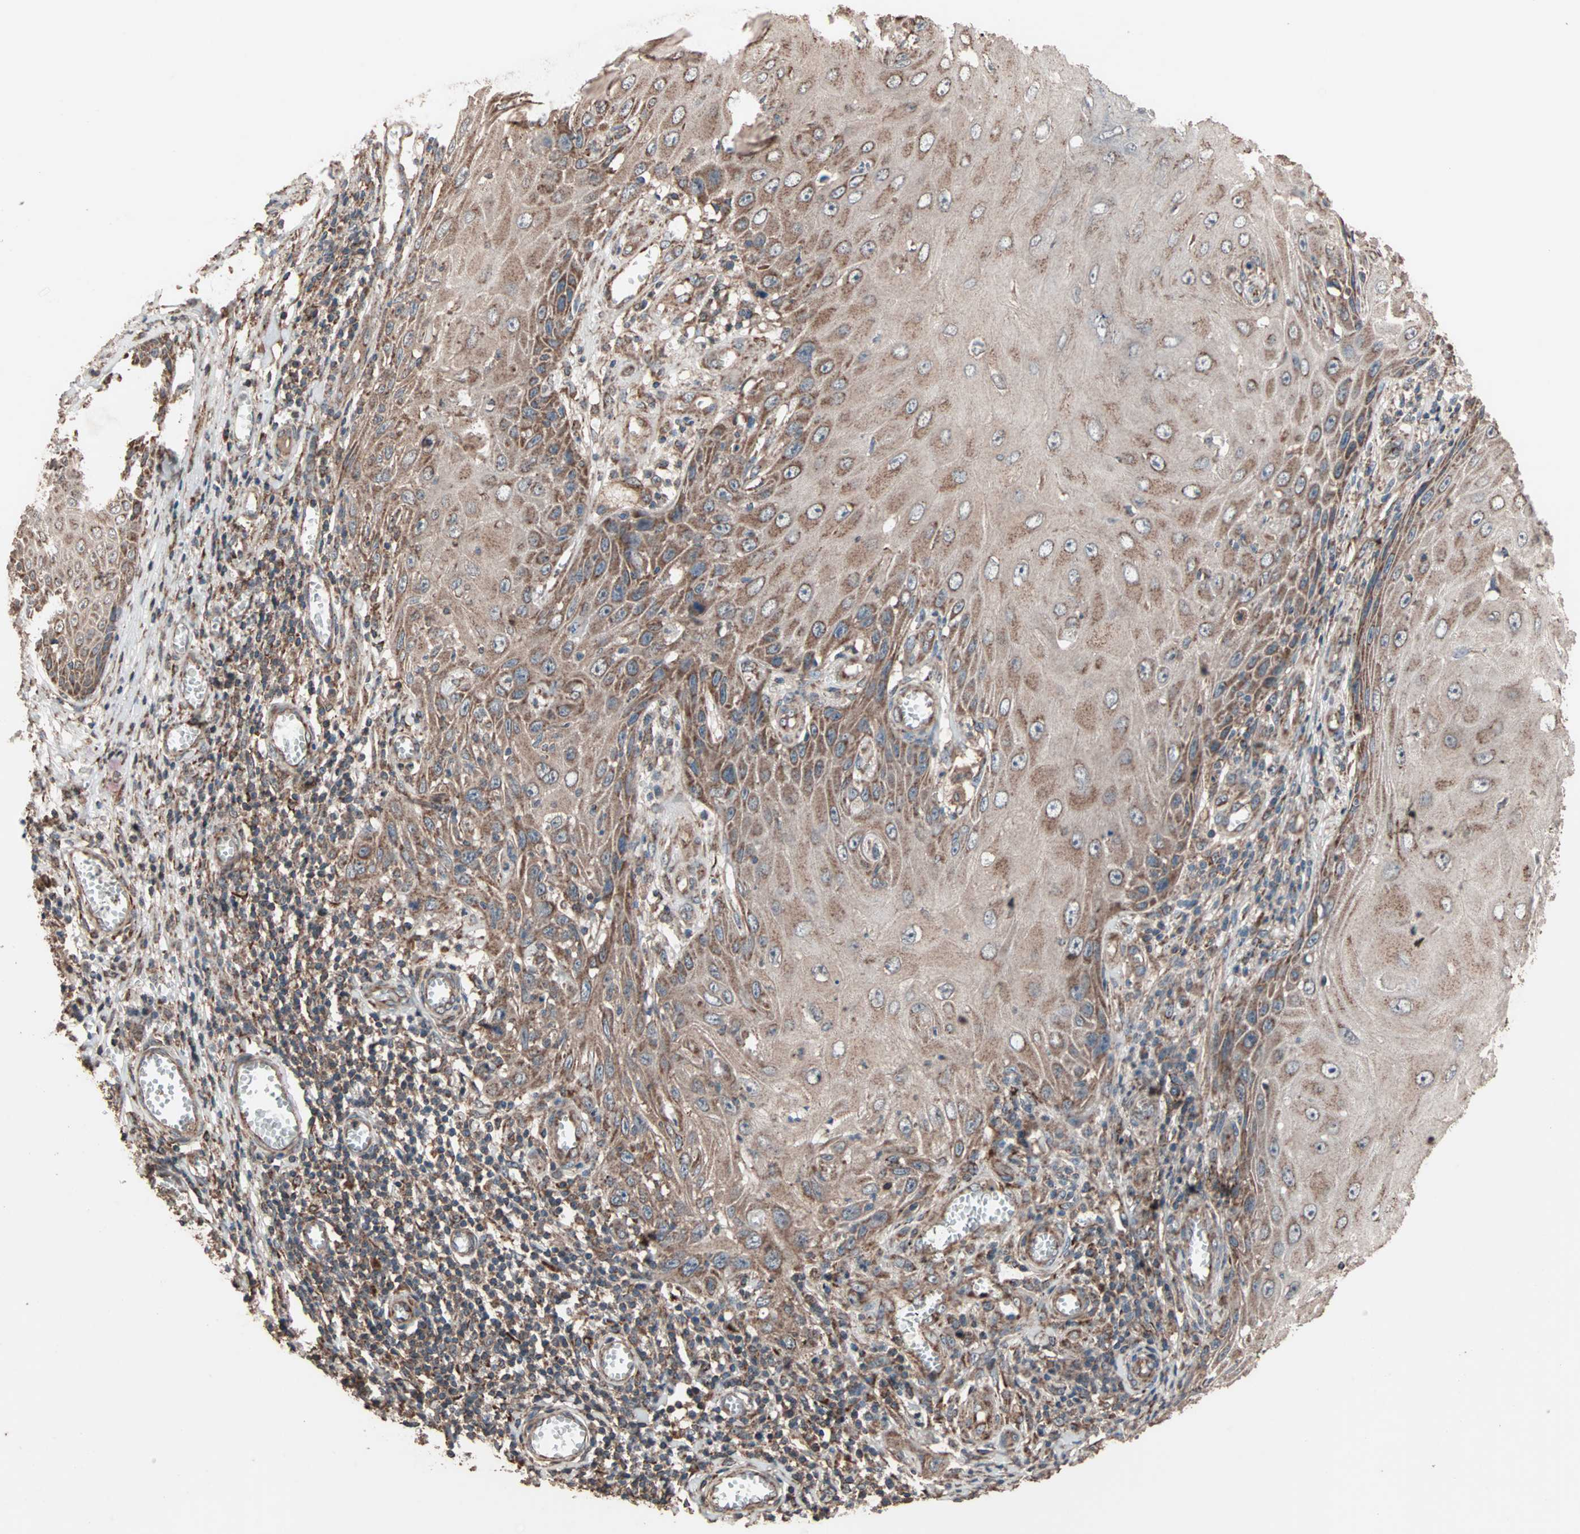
{"staining": {"intensity": "moderate", "quantity": ">75%", "location": "cytoplasmic/membranous"}, "tissue": "skin cancer", "cell_type": "Tumor cells", "image_type": "cancer", "snomed": [{"axis": "morphology", "description": "Squamous cell carcinoma, NOS"}, {"axis": "topography", "description": "Skin"}], "caption": "A histopathology image showing moderate cytoplasmic/membranous expression in approximately >75% of tumor cells in squamous cell carcinoma (skin), as visualized by brown immunohistochemical staining.", "gene": "MRPL2", "patient": {"sex": "female", "age": 73}}